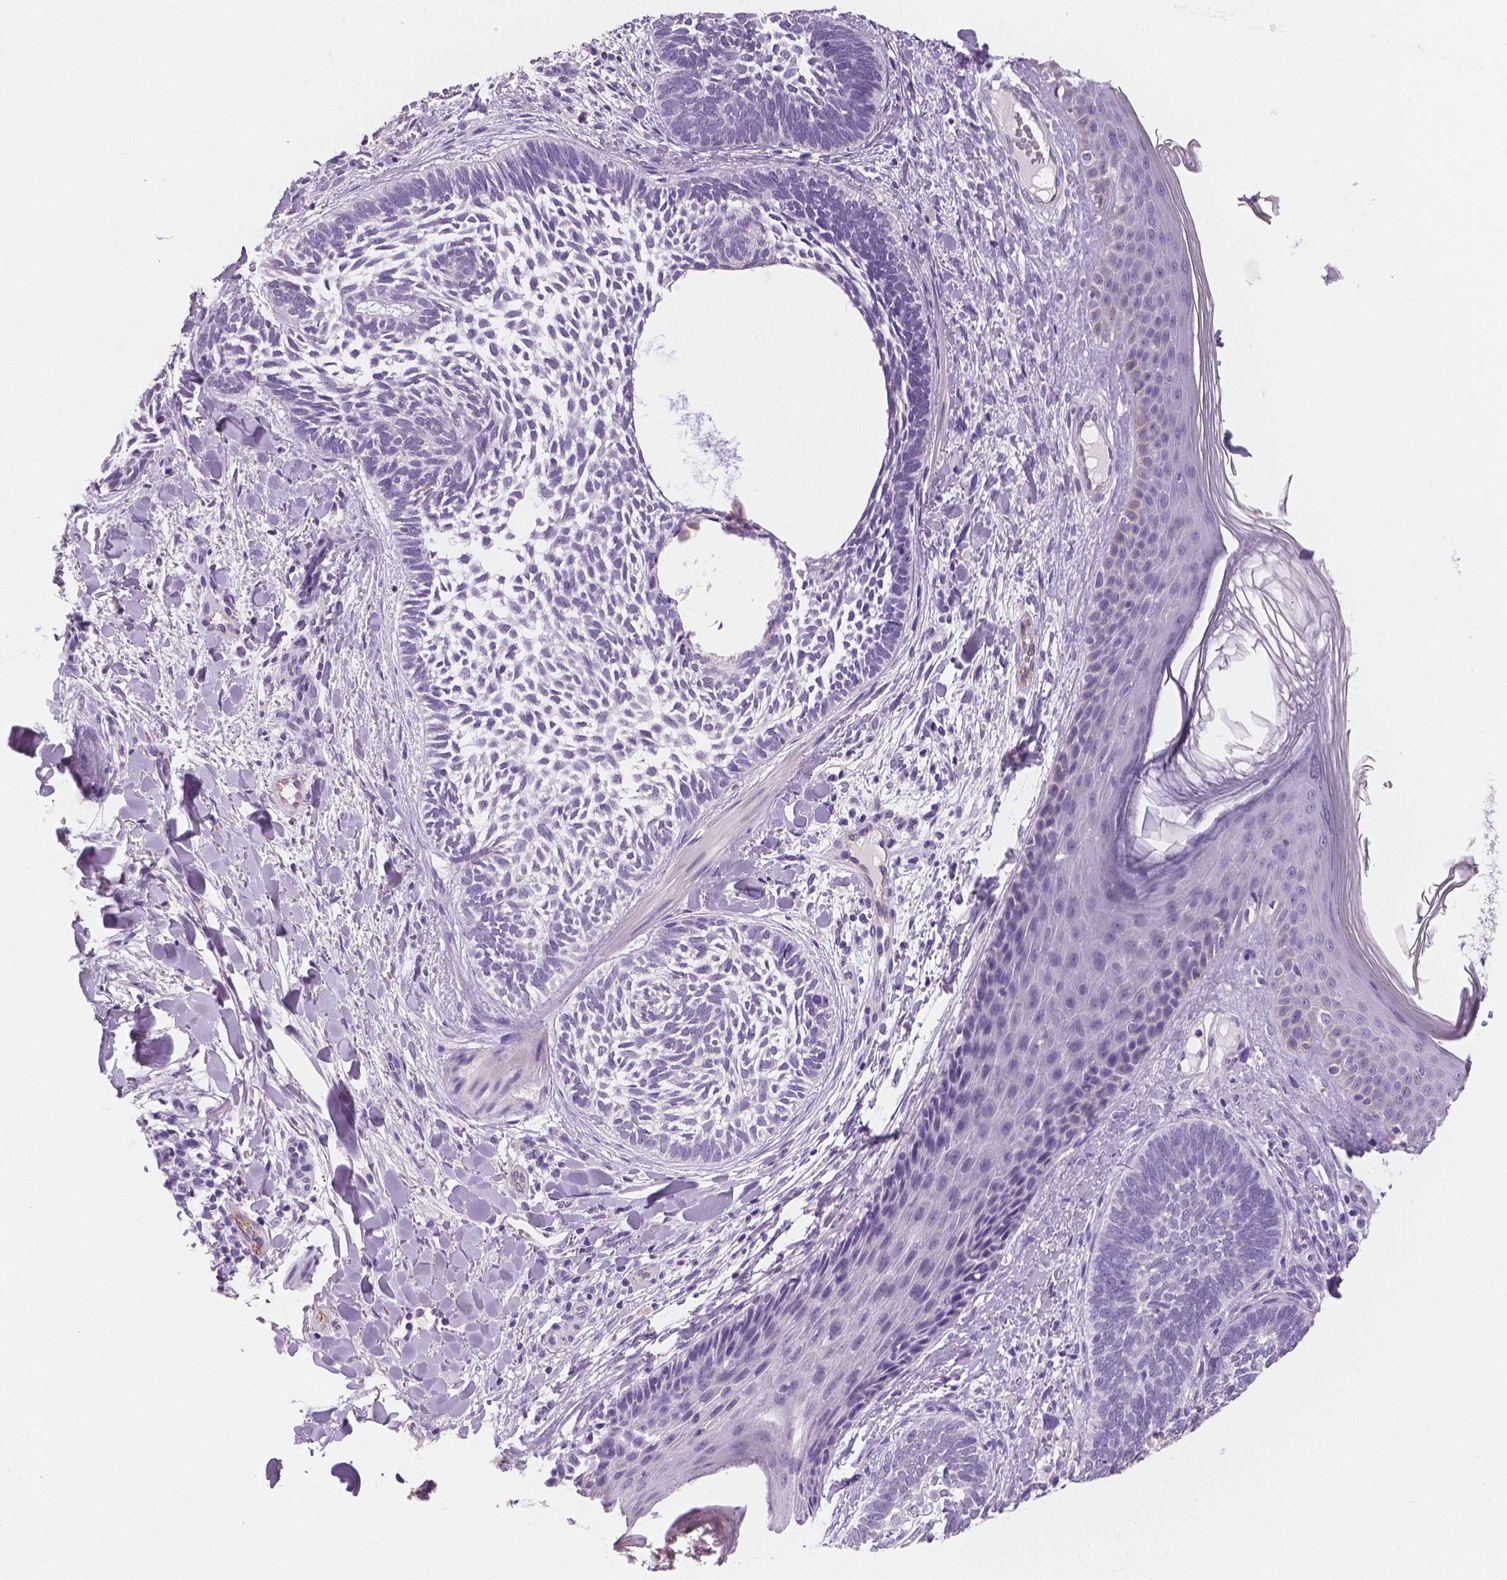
{"staining": {"intensity": "negative", "quantity": "none", "location": "none"}, "tissue": "skin cancer", "cell_type": "Tumor cells", "image_type": "cancer", "snomed": [{"axis": "morphology", "description": "Normal tissue, NOS"}, {"axis": "morphology", "description": "Basal cell carcinoma"}, {"axis": "topography", "description": "Skin"}], "caption": "A photomicrograph of skin basal cell carcinoma stained for a protein demonstrates no brown staining in tumor cells.", "gene": "TSPAN7", "patient": {"sex": "male", "age": 46}}